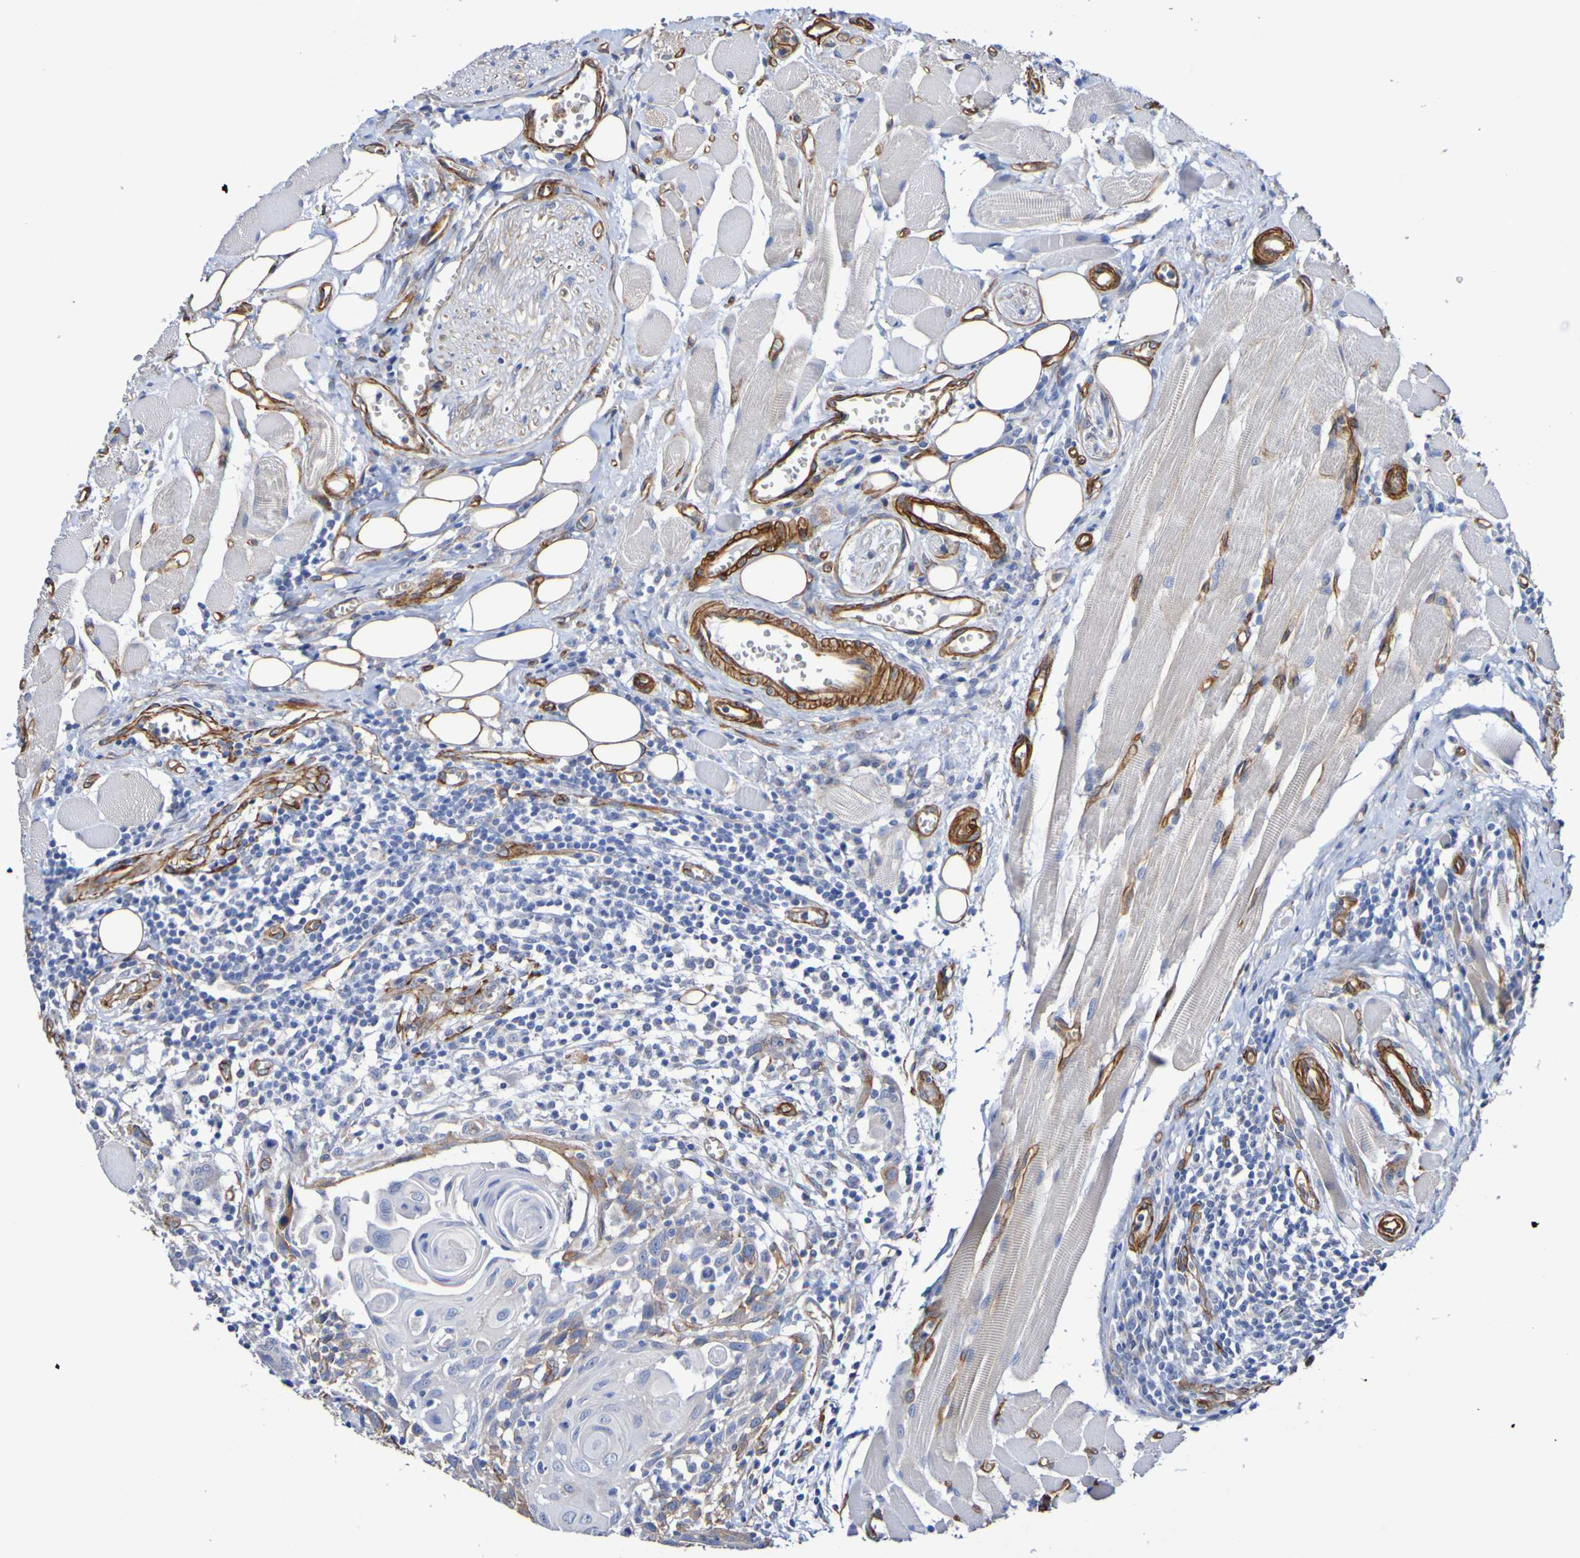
{"staining": {"intensity": "weak", "quantity": "<25%", "location": "cytoplasmic/membranous"}, "tissue": "head and neck cancer", "cell_type": "Tumor cells", "image_type": "cancer", "snomed": [{"axis": "morphology", "description": "Squamous cell carcinoma, NOS"}, {"axis": "topography", "description": "Oral tissue"}, {"axis": "topography", "description": "Head-Neck"}], "caption": "There is no significant positivity in tumor cells of squamous cell carcinoma (head and neck).", "gene": "ELMOD3", "patient": {"sex": "female", "age": 50}}